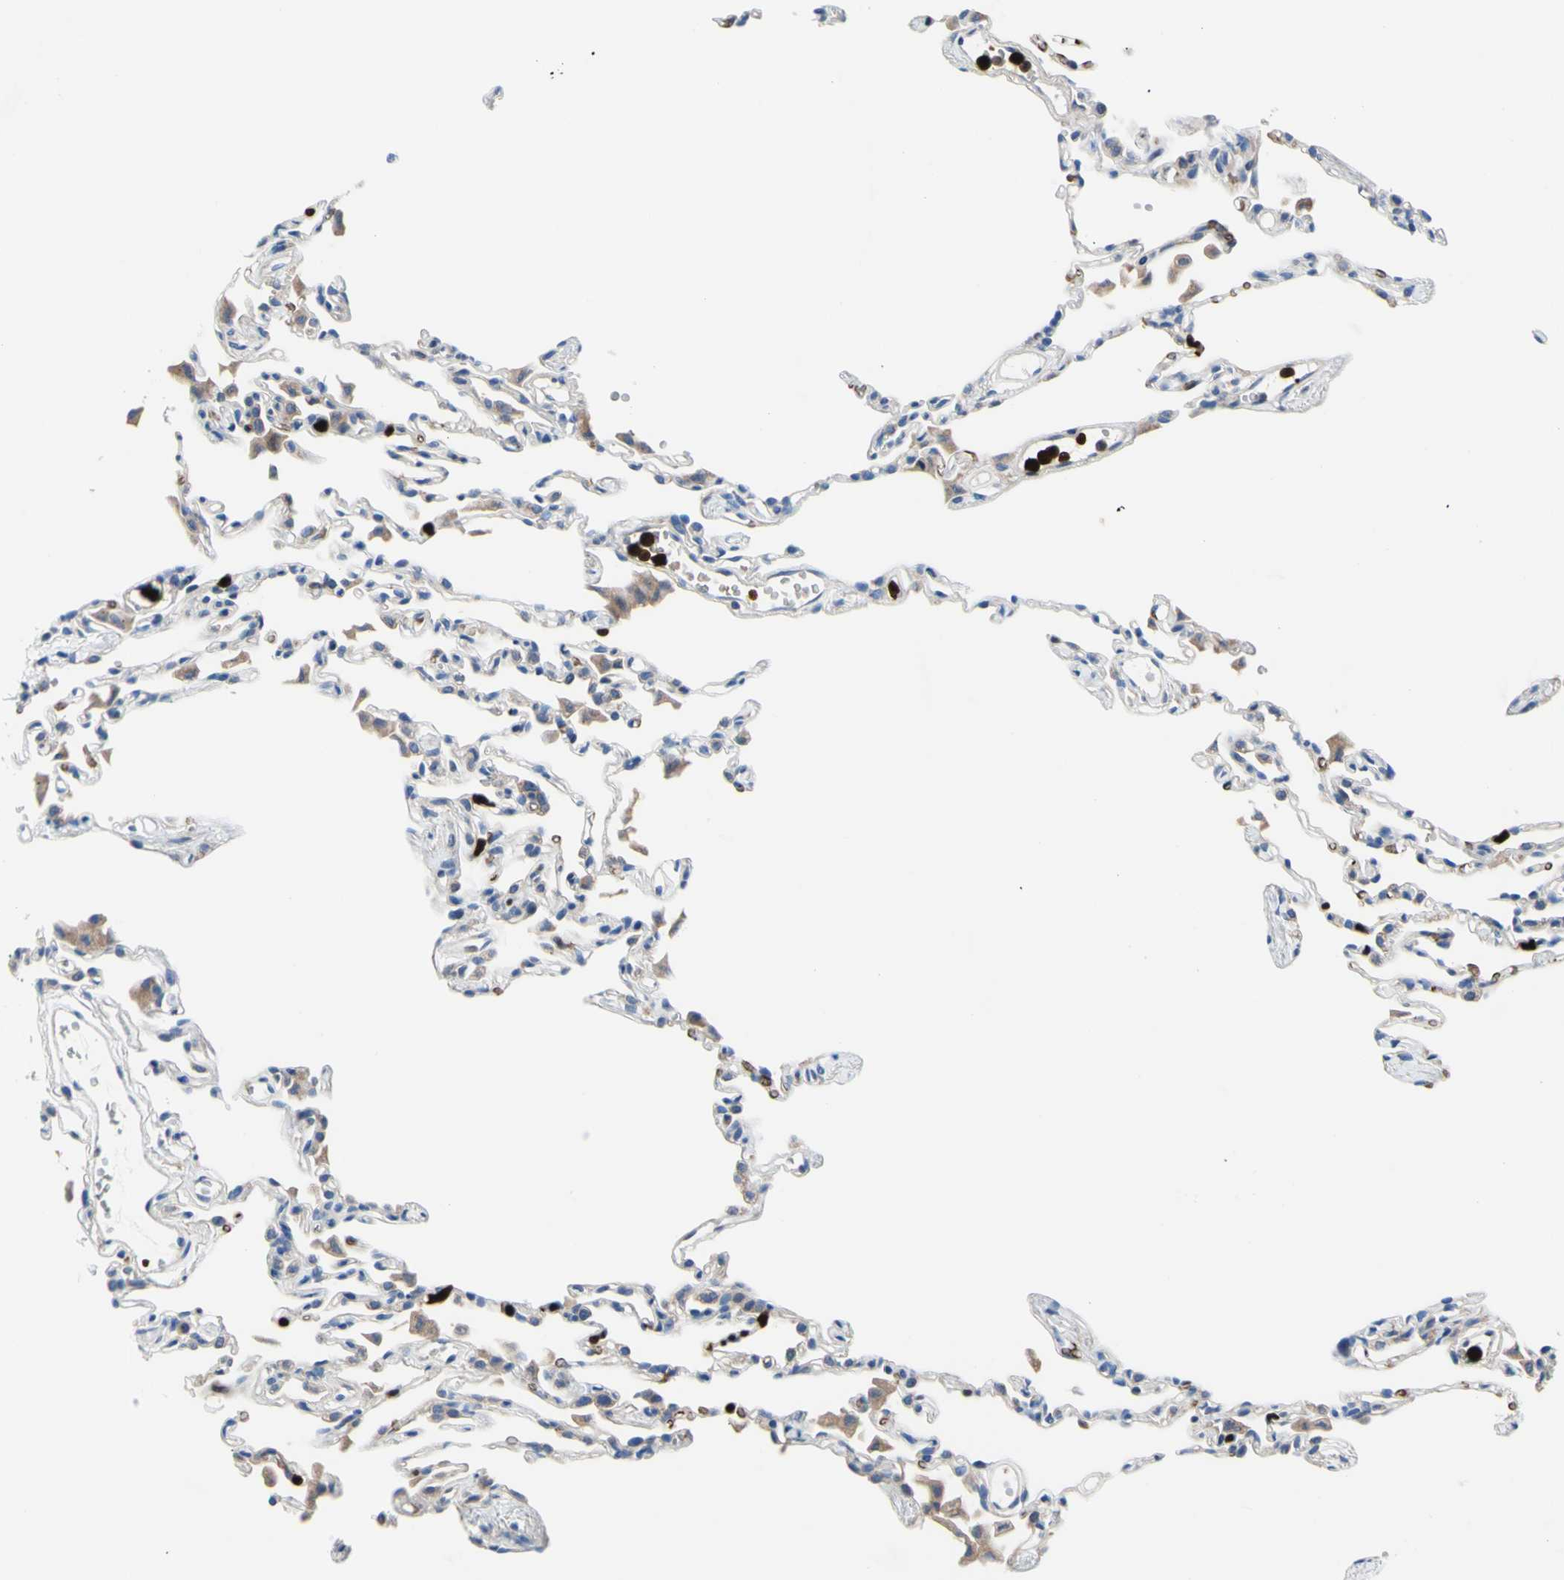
{"staining": {"intensity": "negative", "quantity": "none", "location": "none"}, "tissue": "lung", "cell_type": "Alveolar cells", "image_type": "normal", "snomed": [{"axis": "morphology", "description": "Normal tissue, NOS"}, {"axis": "topography", "description": "Lung"}], "caption": "This photomicrograph is of benign lung stained with immunohistochemistry (IHC) to label a protein in brown with the nuclei are counter-stained blue. There is no expression in alveolar cells.", "gene": "USP9X", "patient": {"sex": "female", "age": 49}}